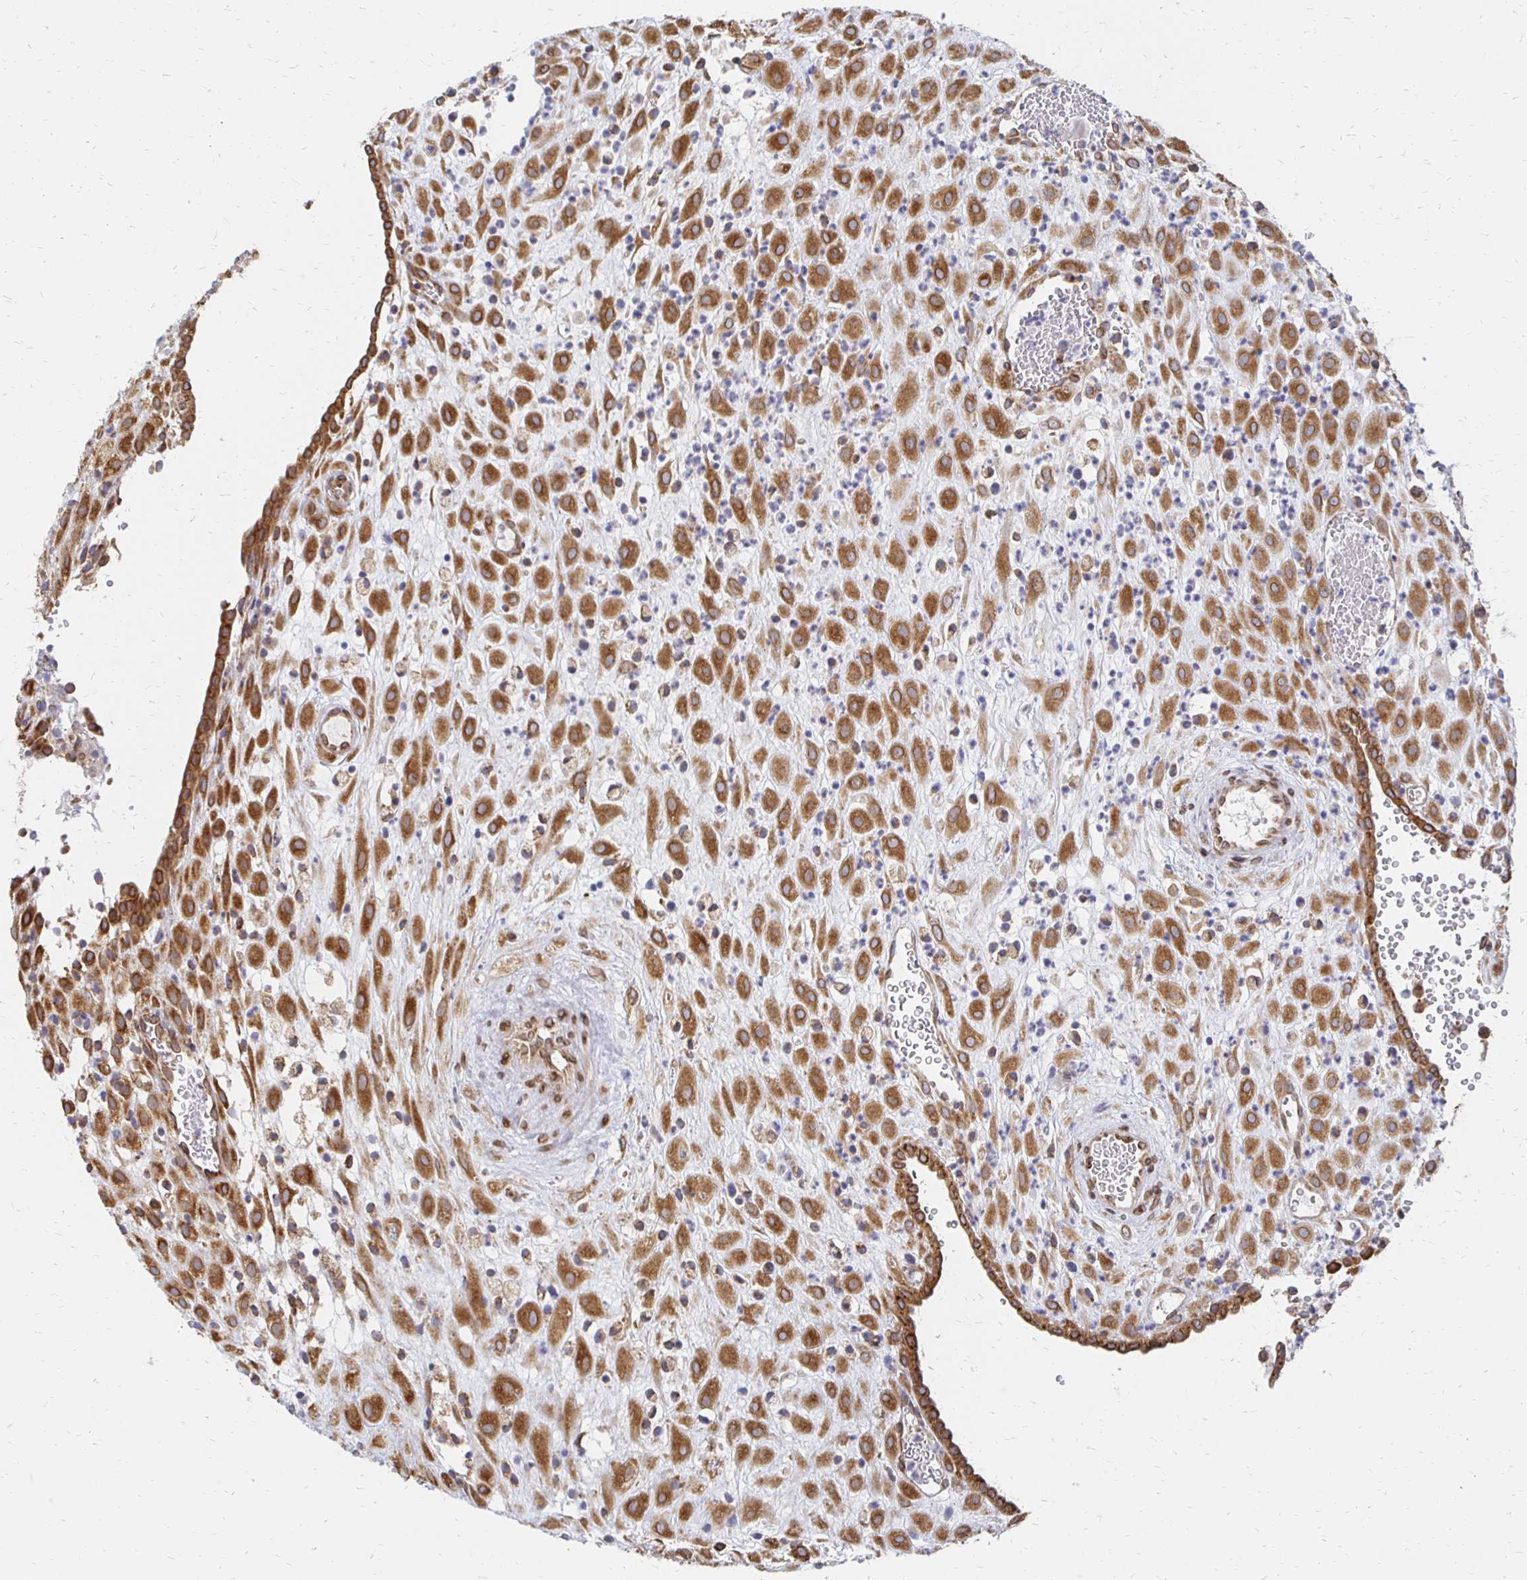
{"staining": {"intensity": "strong", "quantity": ">75%", "location": "cytoplasmic/membranous,nuclear"}, "tissue": "placenta", "cell_type": "Decidual cells", "image_type": "normal", "snomed": [{"axis": "morphology", "description": "Normal tissue, NOS"}, {"axis": "topography", "description": "Placenta"}], "caption": "Immunohistochemistry (IHC) (DAB) staining of benign human placenta exhibits strong cytoplasmic/membranous,nuclear protein staining in about >75% of decidual cells. (Stains: DAB (3,3'-diaminobenzidine) in brown, nuclei in blue, Microscopy: brightfield microscopy at high magnification).", "gene": "PELI3", "patient": {"sex": "female", "age": 24}}